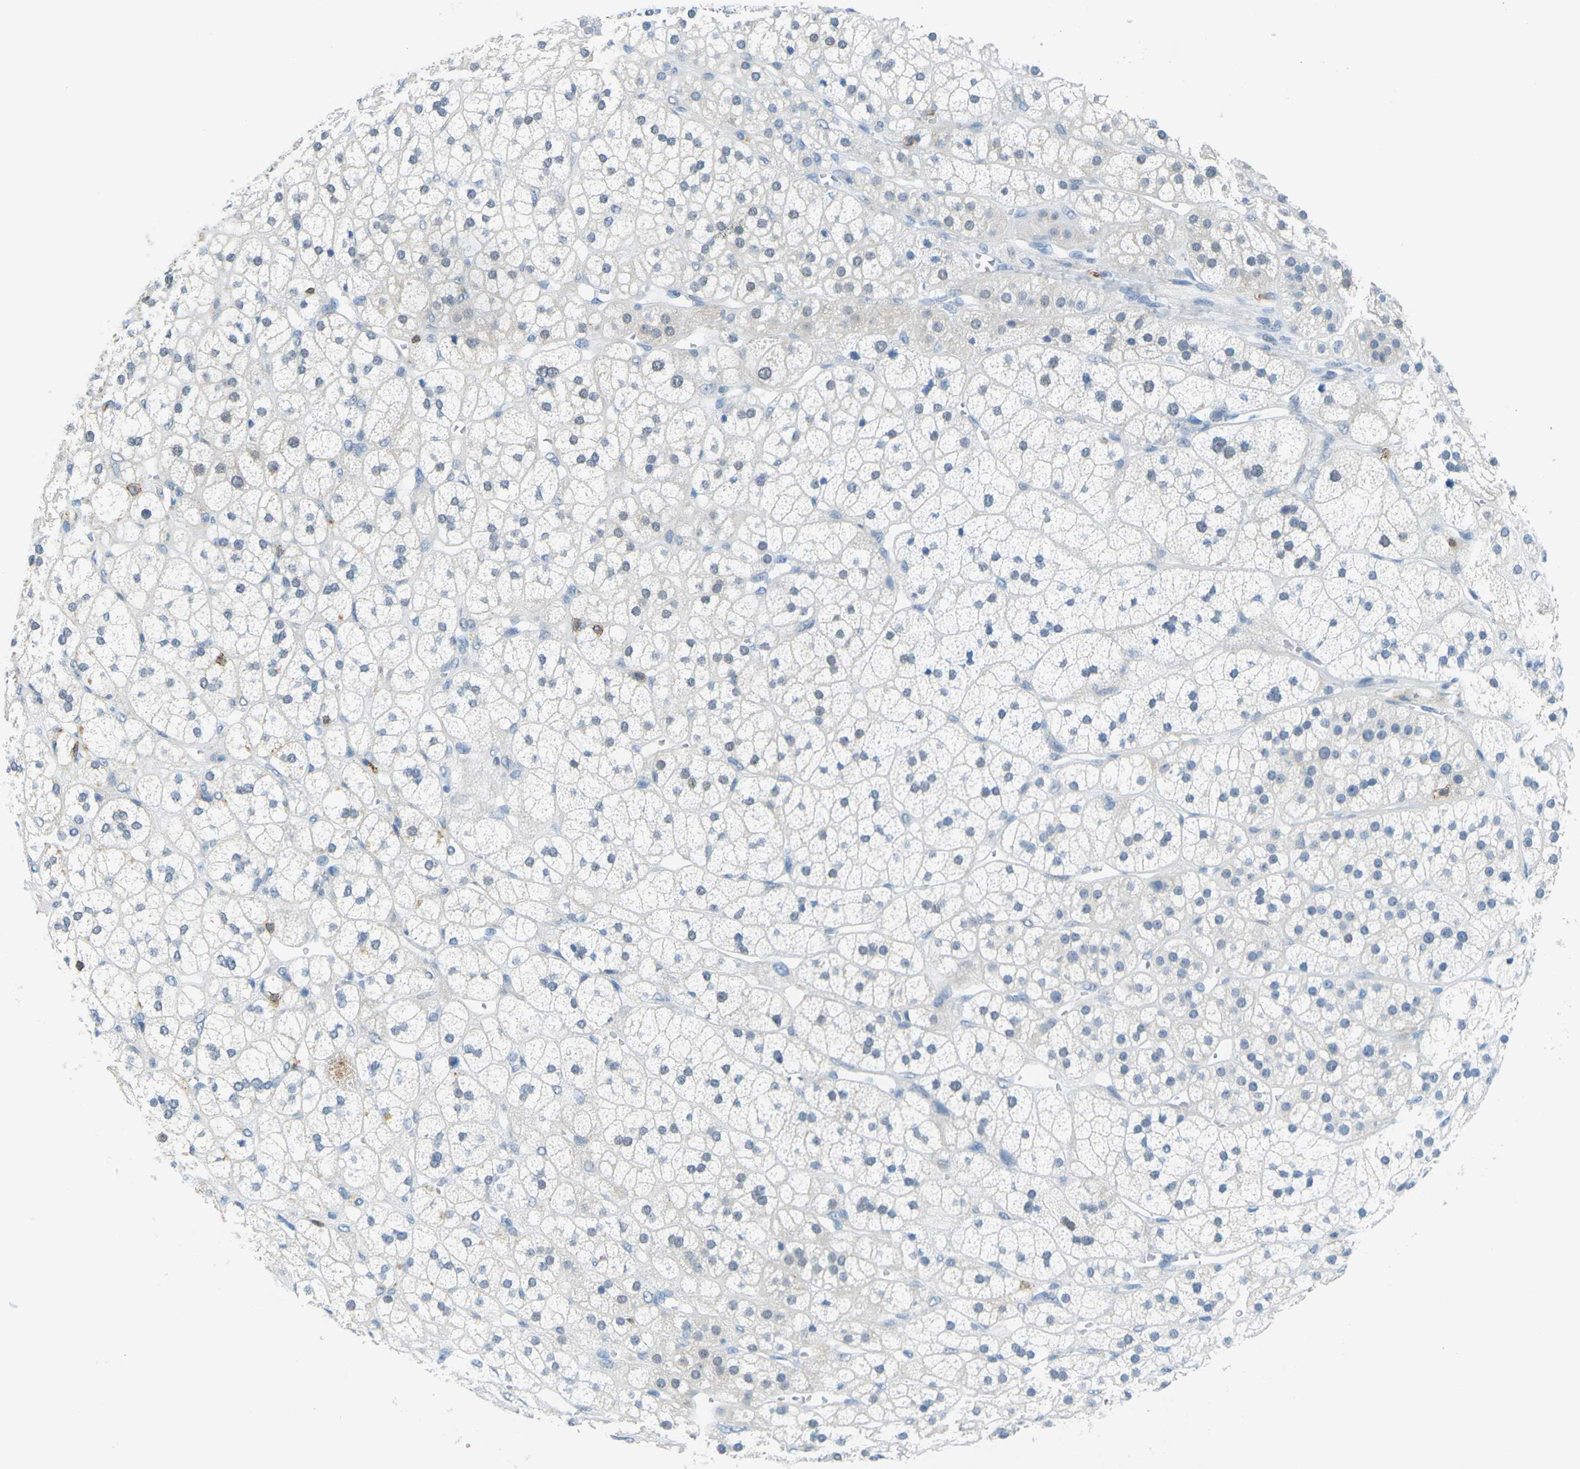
{"staining": {"intensity": "weak", "quantity": "<25%", "location": "cytoplasmic/membranous"}, "tissue": "adrenal gland", "cell_type": "Glandular cells", "image_type": "normal", "snomed": [{"axis": "morphology", "description": "Normal tissue, NOS"}, {"axis": "topography", "description": "Adrenal gland"}], "caption": "Photomicrograph shows no significant protein positivity in glandular cells of unremarkable adrenal gland. (DAB immunohistochemistry (IHC) visualized using brightfield microscopy, high magnification).", "gene": "CD3D", "patient": {"sex": "male", "age": 56}}